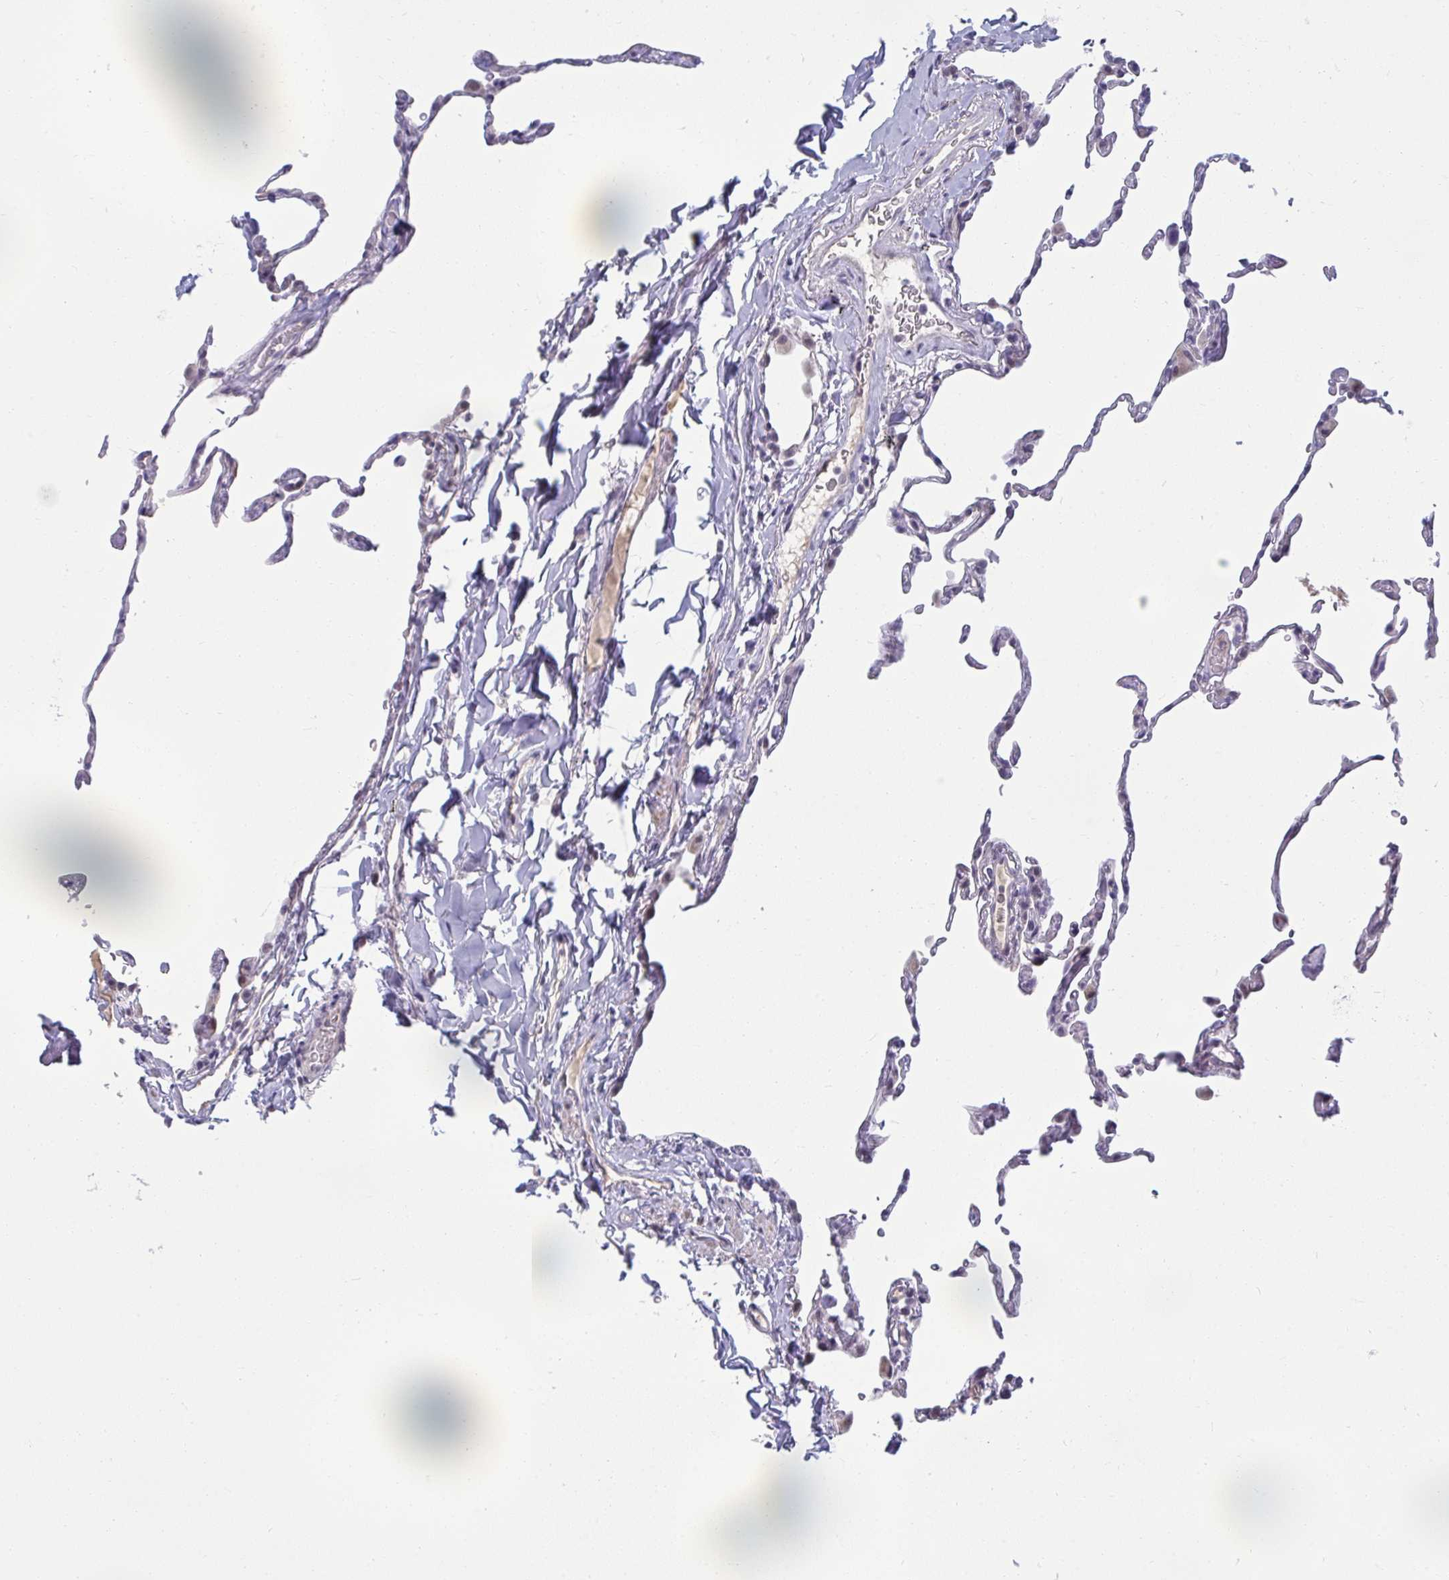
{"staining": {"intensity": "negative", "quantity": "none", "location": "none"}, "tissue": "lung", "cell_type": "Alveolar cells", "image_type": "normal", "snomed": [{"axis": "morphology", "description": "Normal tissue, NOS"}, {"axis": "topography", "description": "Lung"}], "caption": "This is an IHC micrograph of benign lung. There is no positivity in alveolar cells.", "gene": "RNASEH1", "patient": {"sex": "female", "age": 57}}